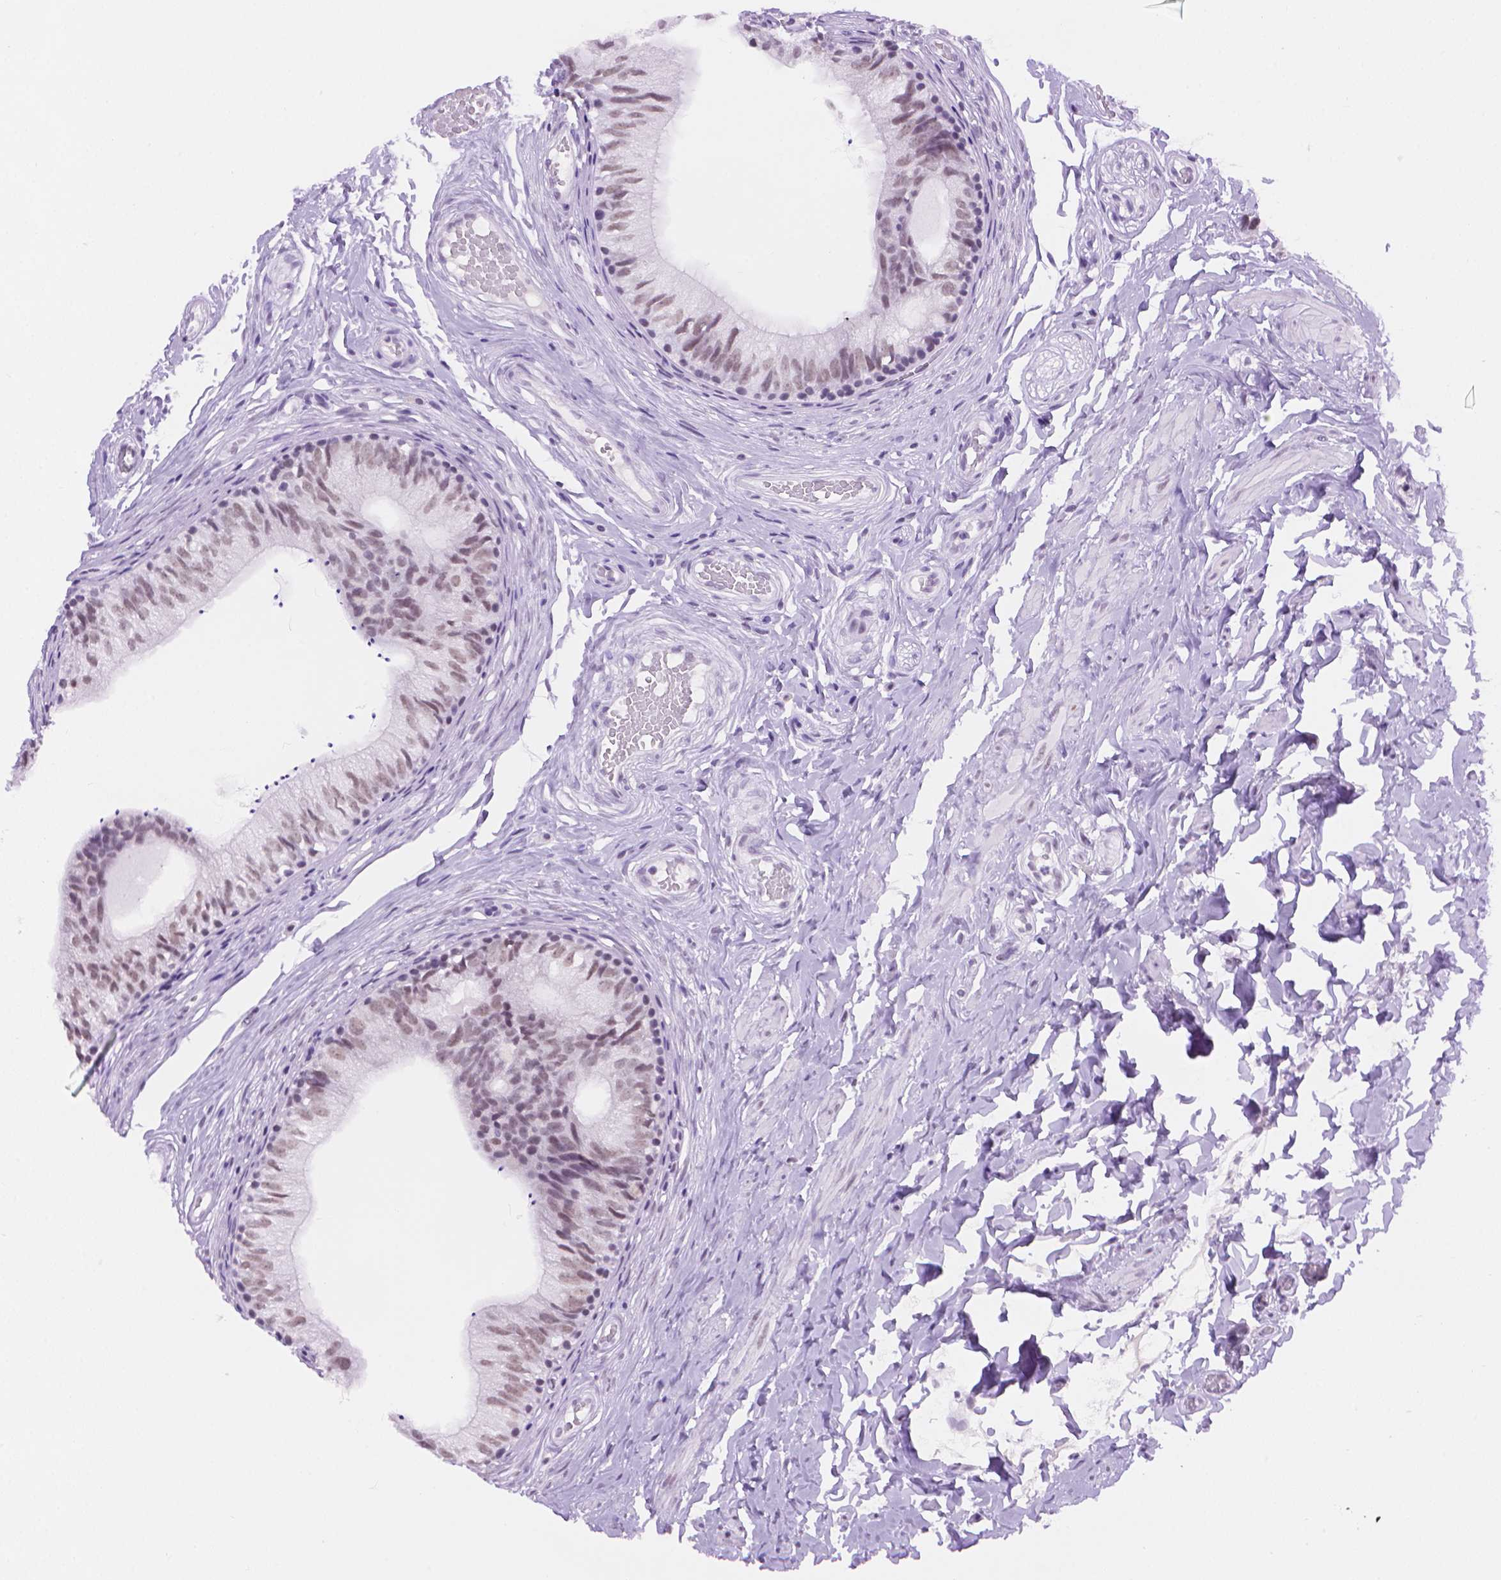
{"staining": {"intensity": "moderate", "quantity": ">75%", "location": "nuclear"}, "tissue": "epididymis", "cell_type": "Glandular cells", "image_type": "normal", "snomed": [{"axis": "morphology", "description": "Normal tissue, NOS"}, {"axis": "topography", "description": "Epididymis"}], "caption": "Immunohistochemistry (IHC) staining of unremarkable epididymis, which exhibits medium levels of moderate nuclear staining in approximately >75% of glandular cells indicating moderate nuclear protein staining. The staining was performed using DAB (brown) for protein detection and nuclei were counterstained in hematoxylin (blue).", "gene": "RPA4", "patient": {"sex": "male", "age": 29}}